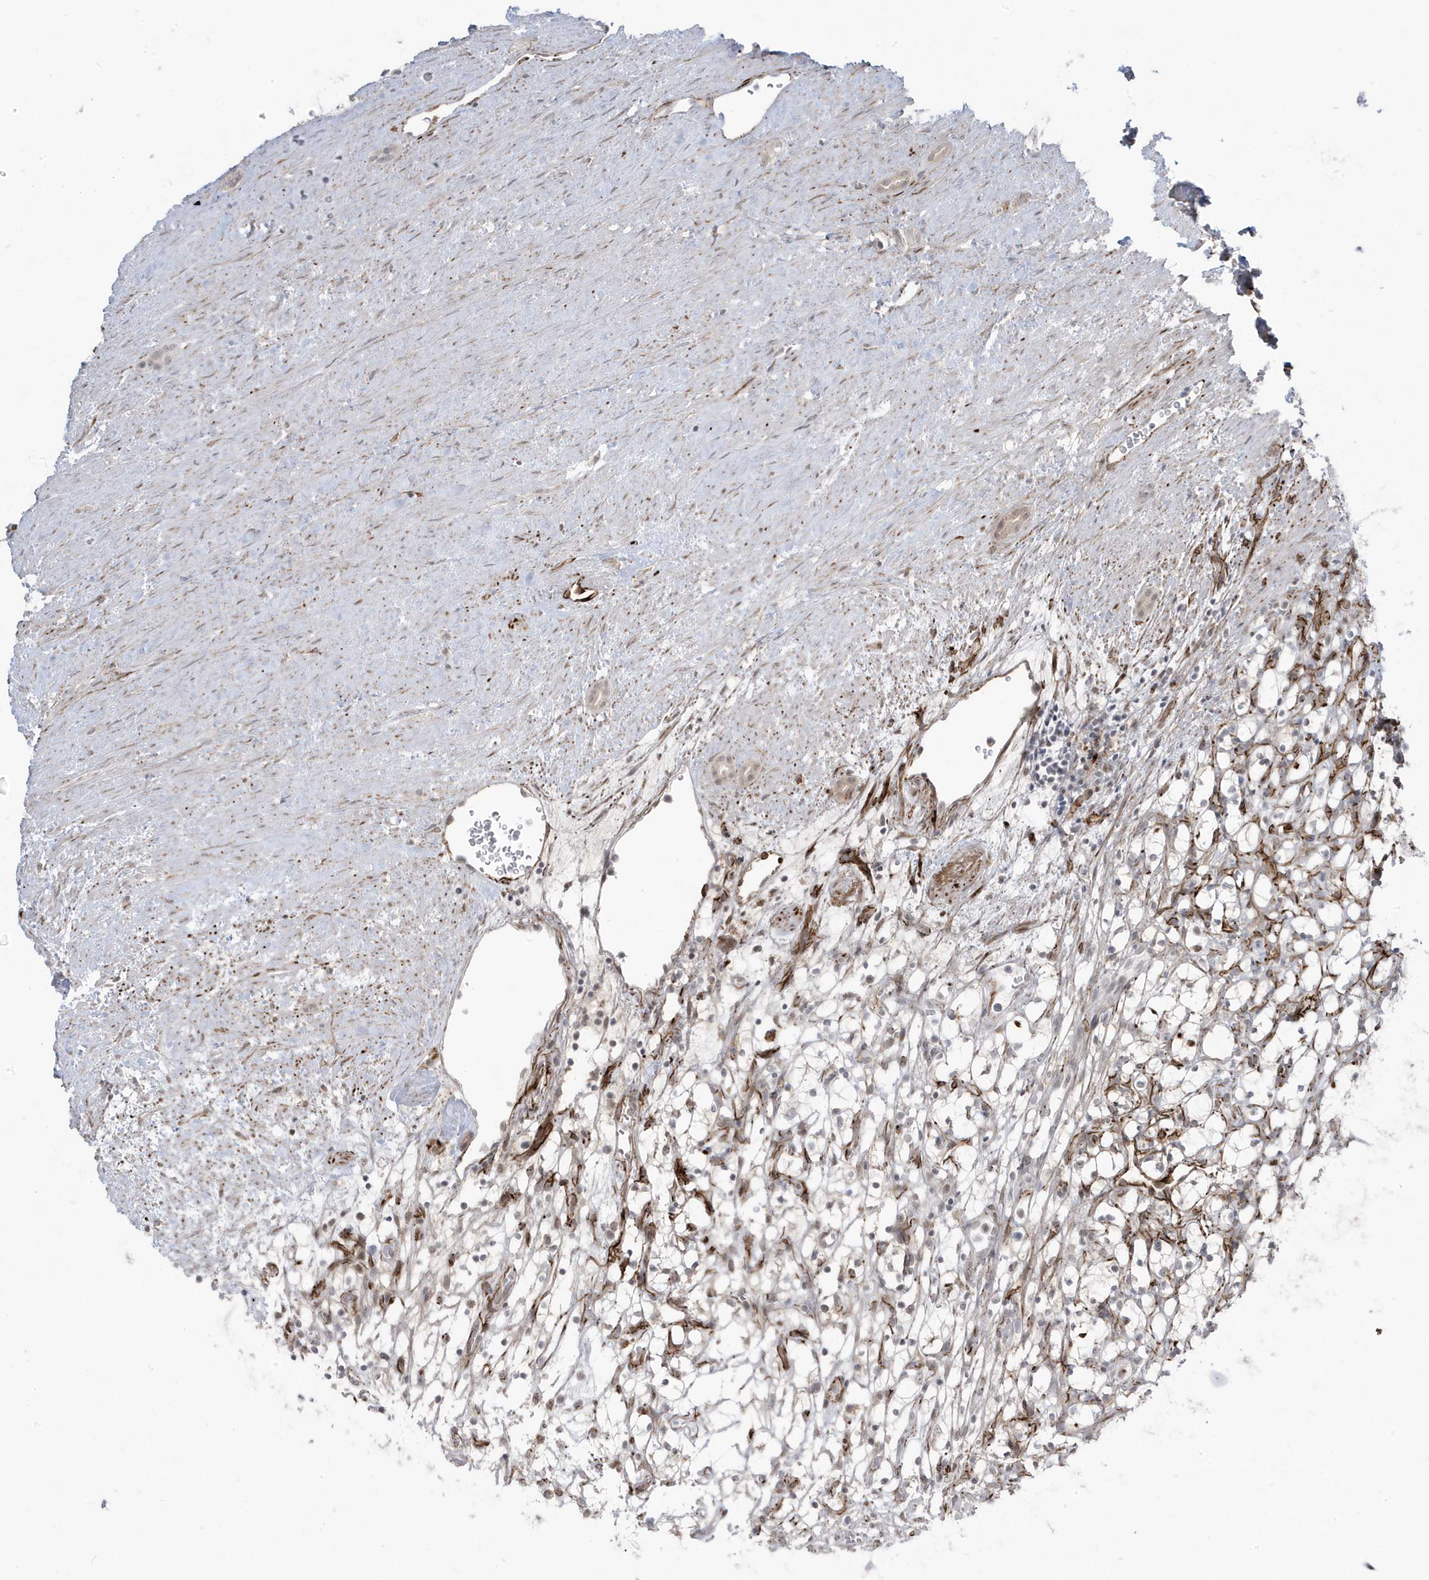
{"staining": {"intensity": "weak", "quantity": "<25%", "location": "nuclear"}, "tissue": "renal cancer", "cell_type": "Tumor cells", "image_type": "cancer", "snomed": [{"axis": "morphology", "description": "Adenocarcinoma, NOS"}, {"axis": "topography", "description": "Kidney"}], "caption": "An immunohistochemistry (IHC) histopathology image of renal cancer is shown. There is no staining in tumor cells of renal cancer. (DAB immunohistochemistry, high magnification).", "gene": "ADAMTSL3", "patient": {"sex": "female", "age": 69}}